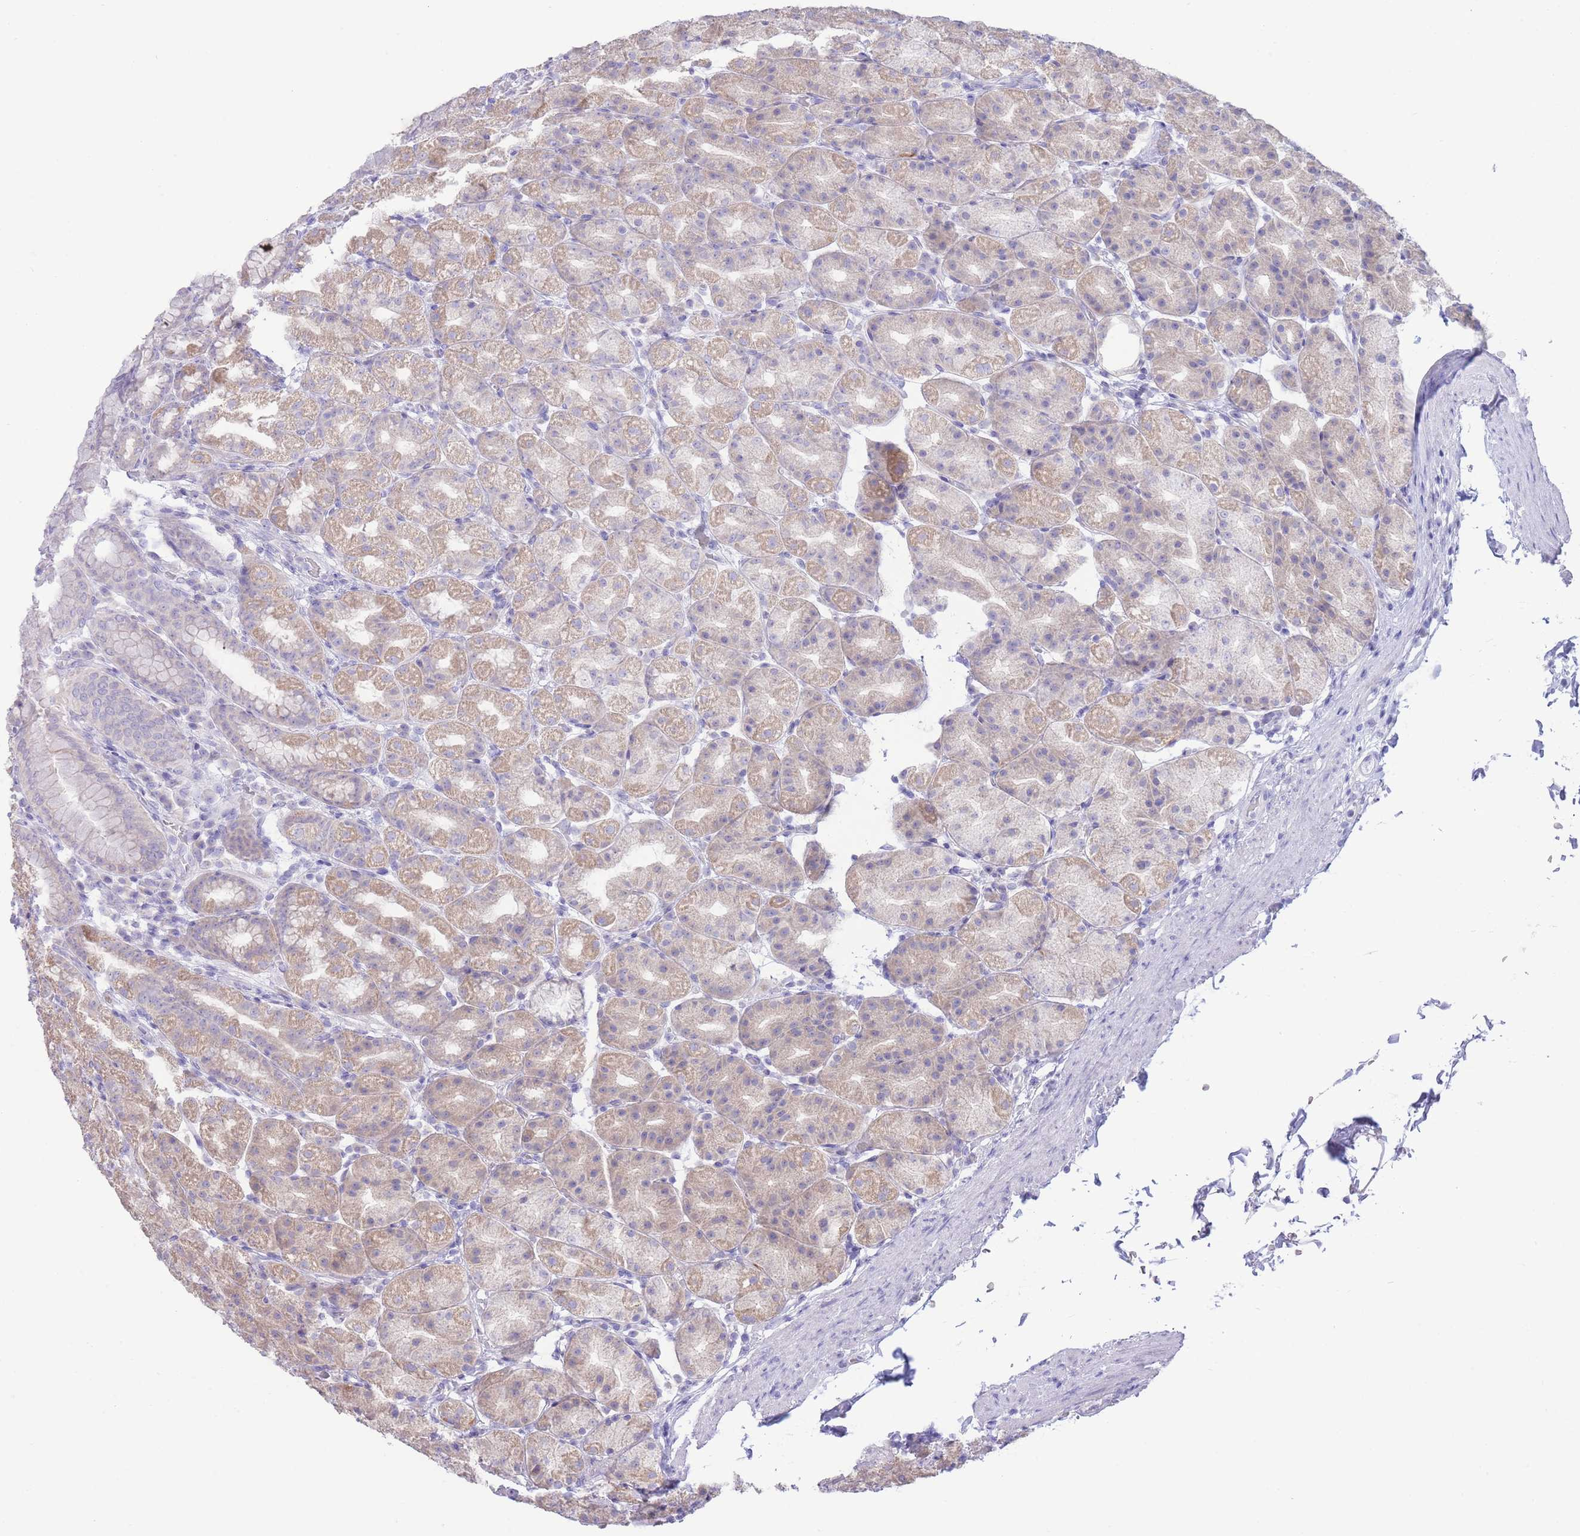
{"staining": {"intensity": "weak", "quantity": "25%-75%", "location": "cytoplasmic/membranous"}, "tissue": "stomach", "cell_type": "Glandular cells", "image_type": "normal", "snomed": [{"axis": "morphology", "description": "Normal tissue, NOS"}, {"axis": "topography", "description": "Stomach, upper"}, {"axis": "topography", "description": "Stomach"}], "caption": "Unremarkable stomach shows weak cytoplasmic/membranous staining in approximately 25%-75% of glandular cells, visualized by immunohistochemistry. The protein is shown in brown color, while the nuclei are stained blue.", "gene": "FAH", "patient": {"sex": "male", "age": 68}}